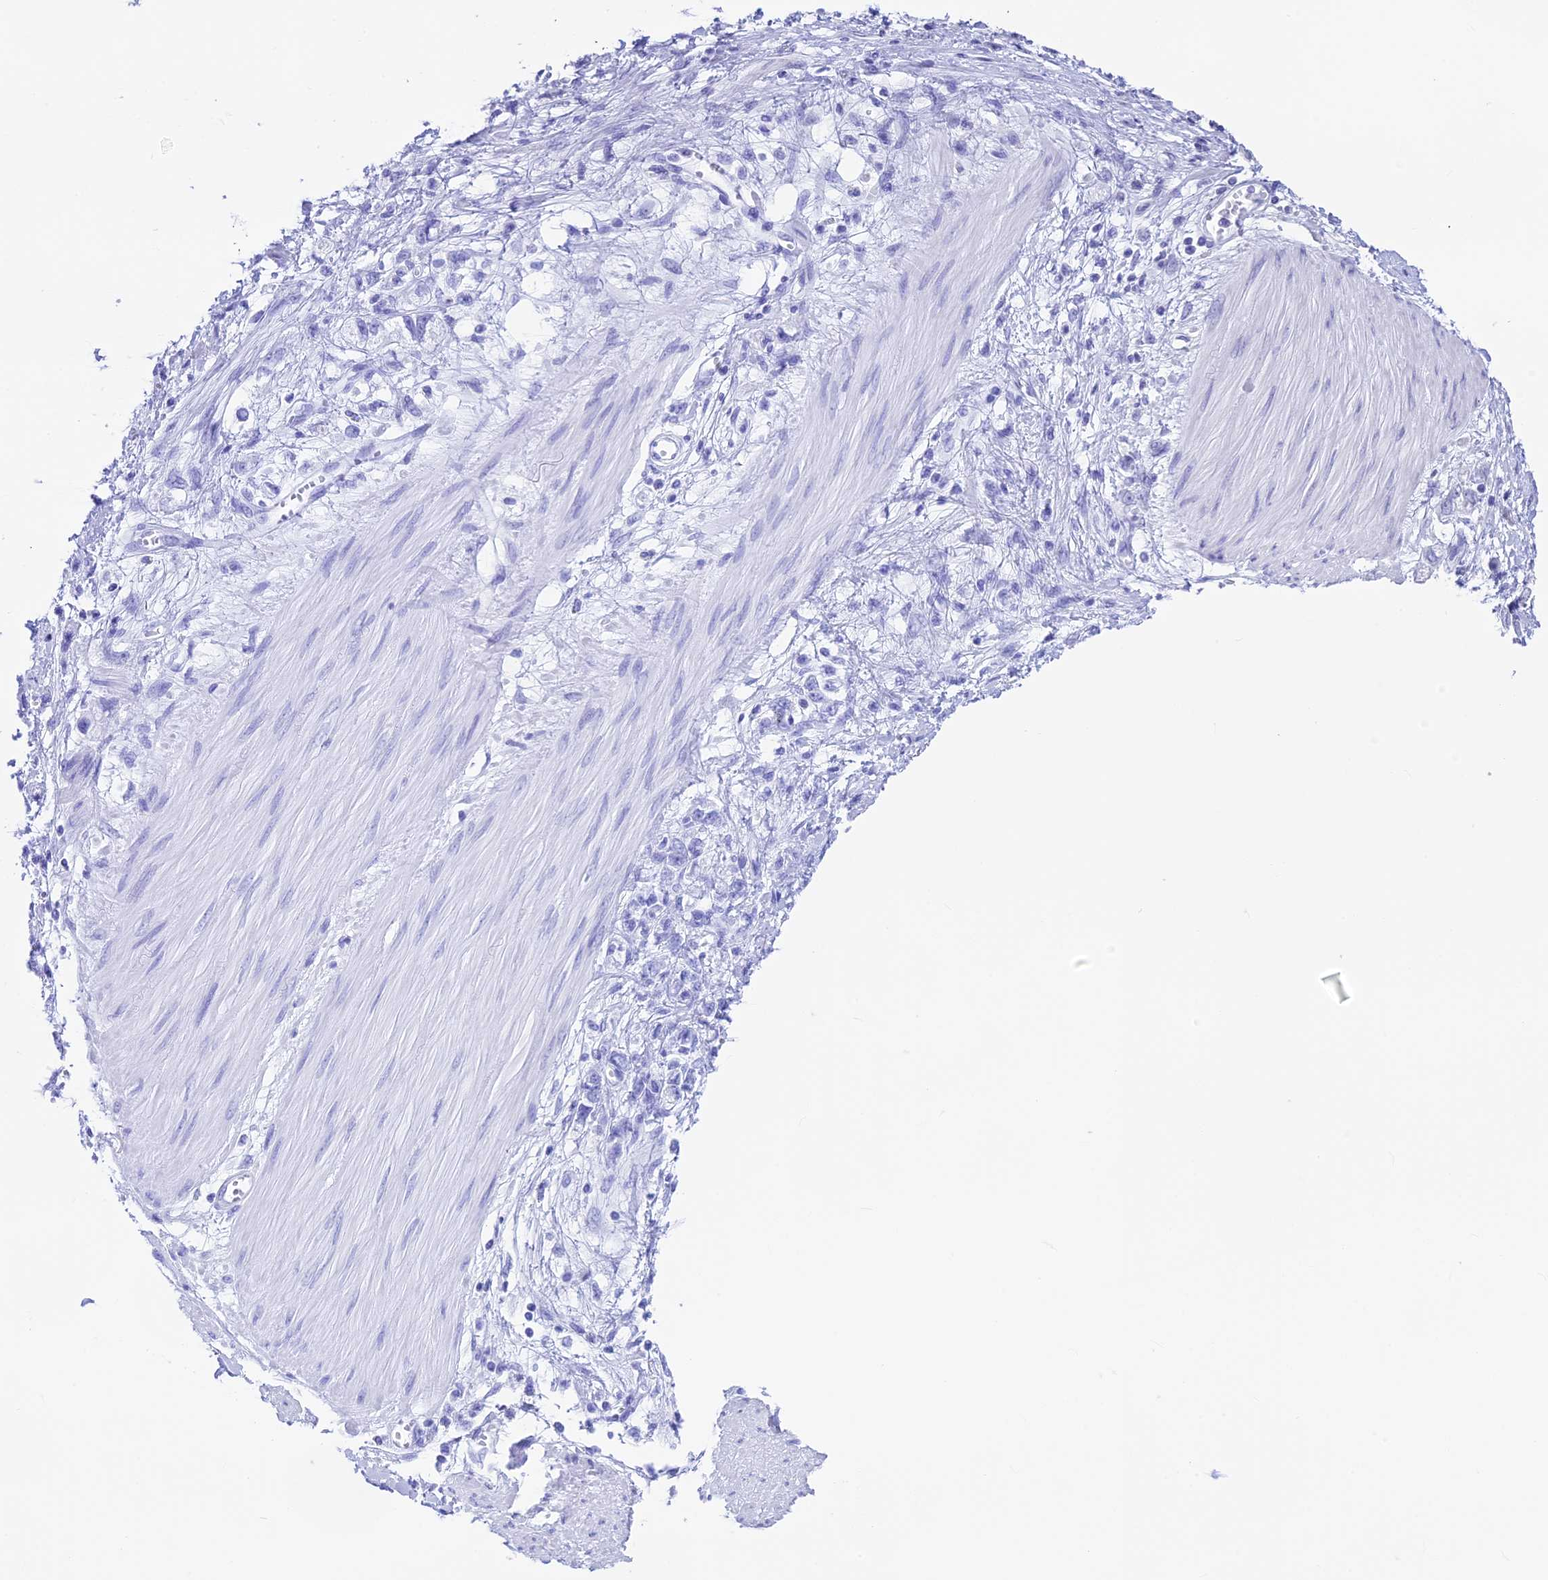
{"staining": {"intensity": "negative", "quantity": "none", "location": "none"}, "tissue": "stomach cancer", "cell_type": "Tumor cells", "image_type": "cancer", "snomed": [{"axis": "morphology", "description": "Adenocarcinoma, NOS"}, {"axis": "topography", "description": "Stomach"}], "caption": "Immunohistochemical staining of stomach adenocarcinoma displays no significant staining in tumor cells.", "gene": "SETD2", "patient": {"sex": "female", "age": 76}}